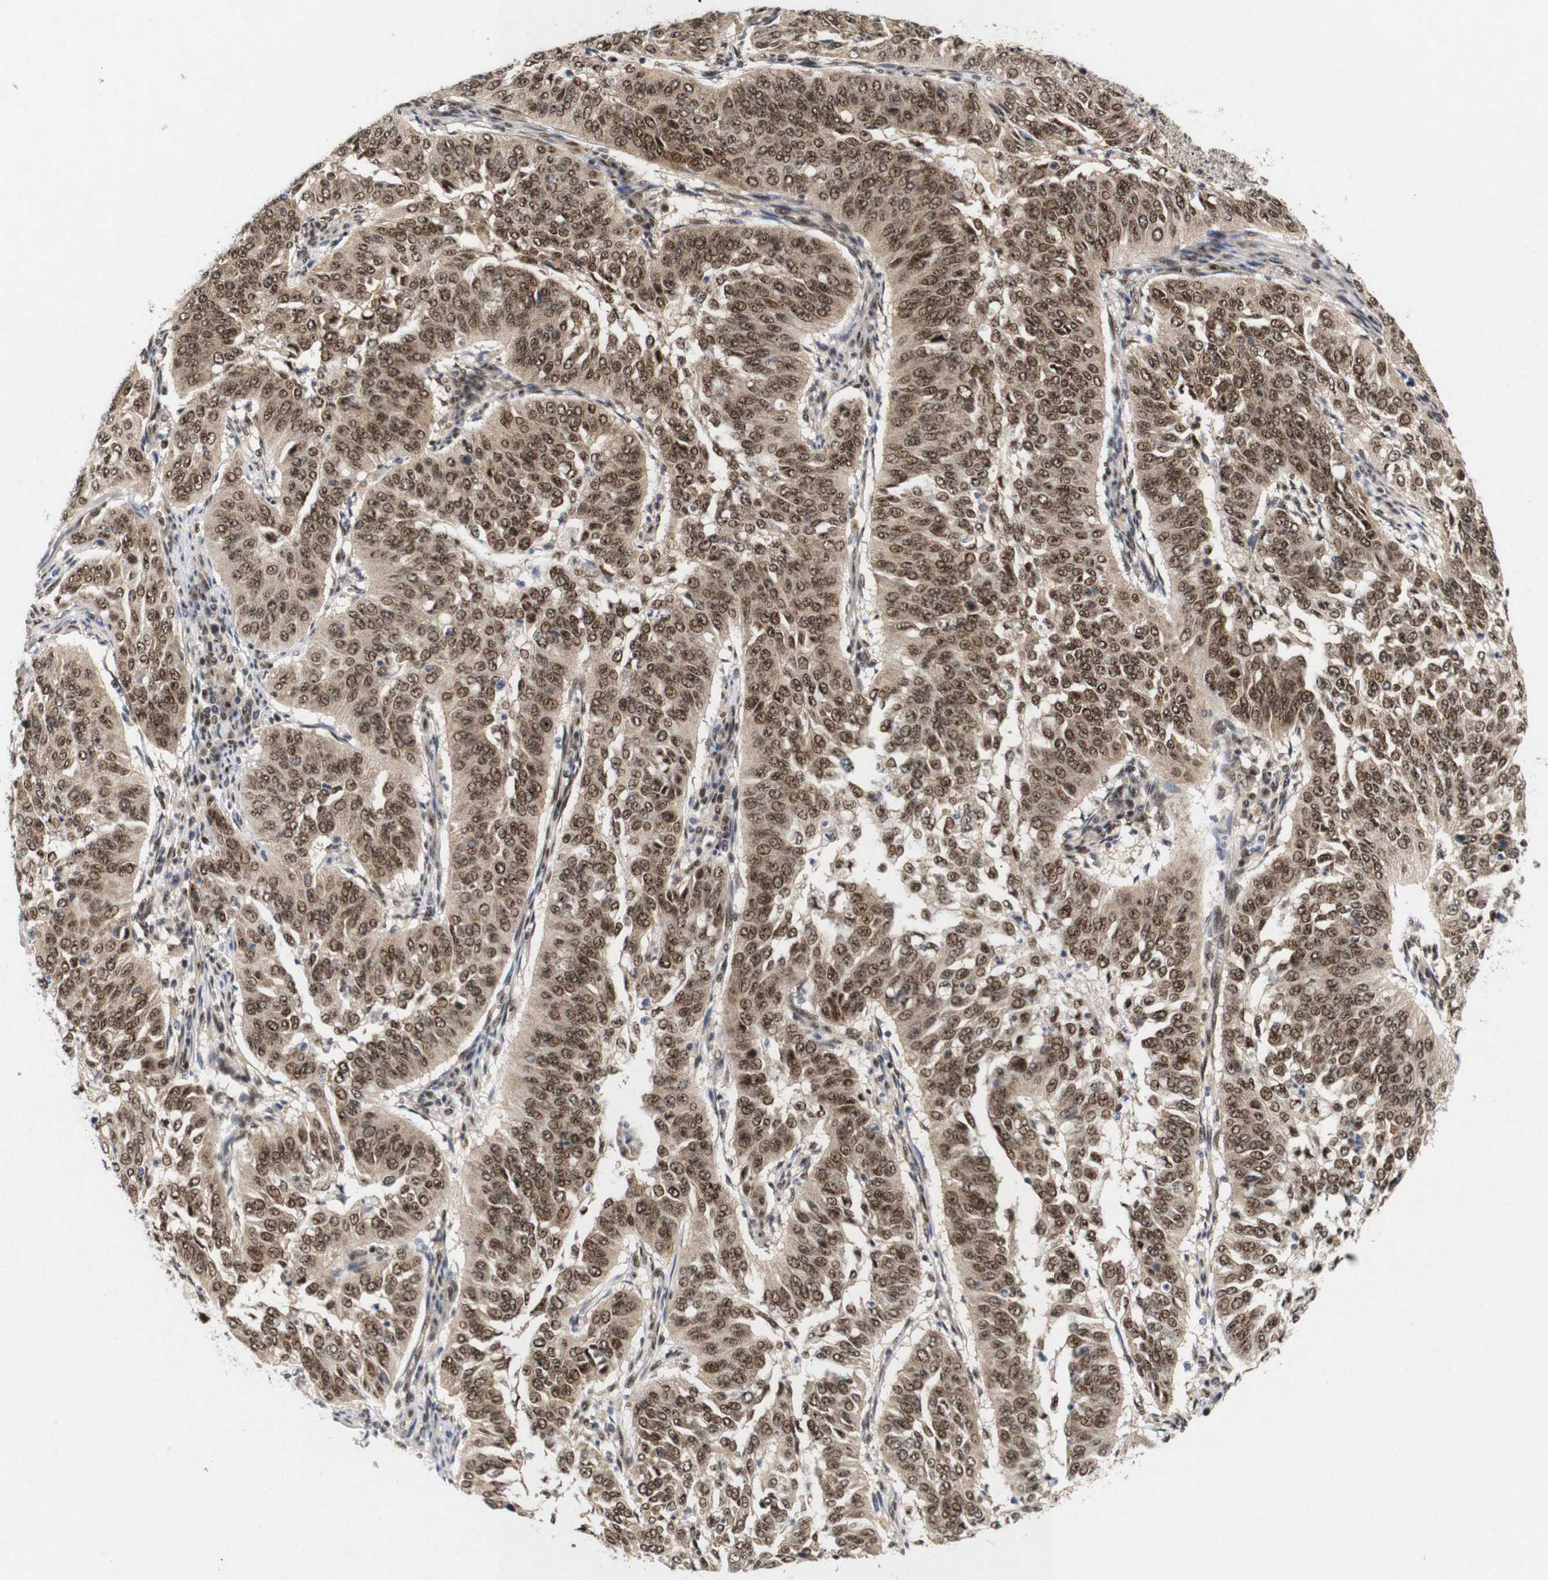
{"staining": {"intensity": "moderate", "quantity": ">75%", "location": "cytoplasmic/membranous,nuclear"}, "tissue": "cervical cancer", "cell_type": "Tumor cells", "image_type": "cancer", "snomed": [{"axis": "morphology", "description": "Normal tissue, NOS"}, {"axis": "morphology", "description": "Squamous cell carcinoma, NOS"}, {"axis": "topography", "description": "Cervix"}], "caption": "Human cervical squamous cell carcinoma stained for a protein (brown) shows moderate cytoplasmic/membranous and nuclear positive positivity in approximately >75% of tumor cells.", "gene": "PYM1", "patient": {"sex": "female", "age": 39}}